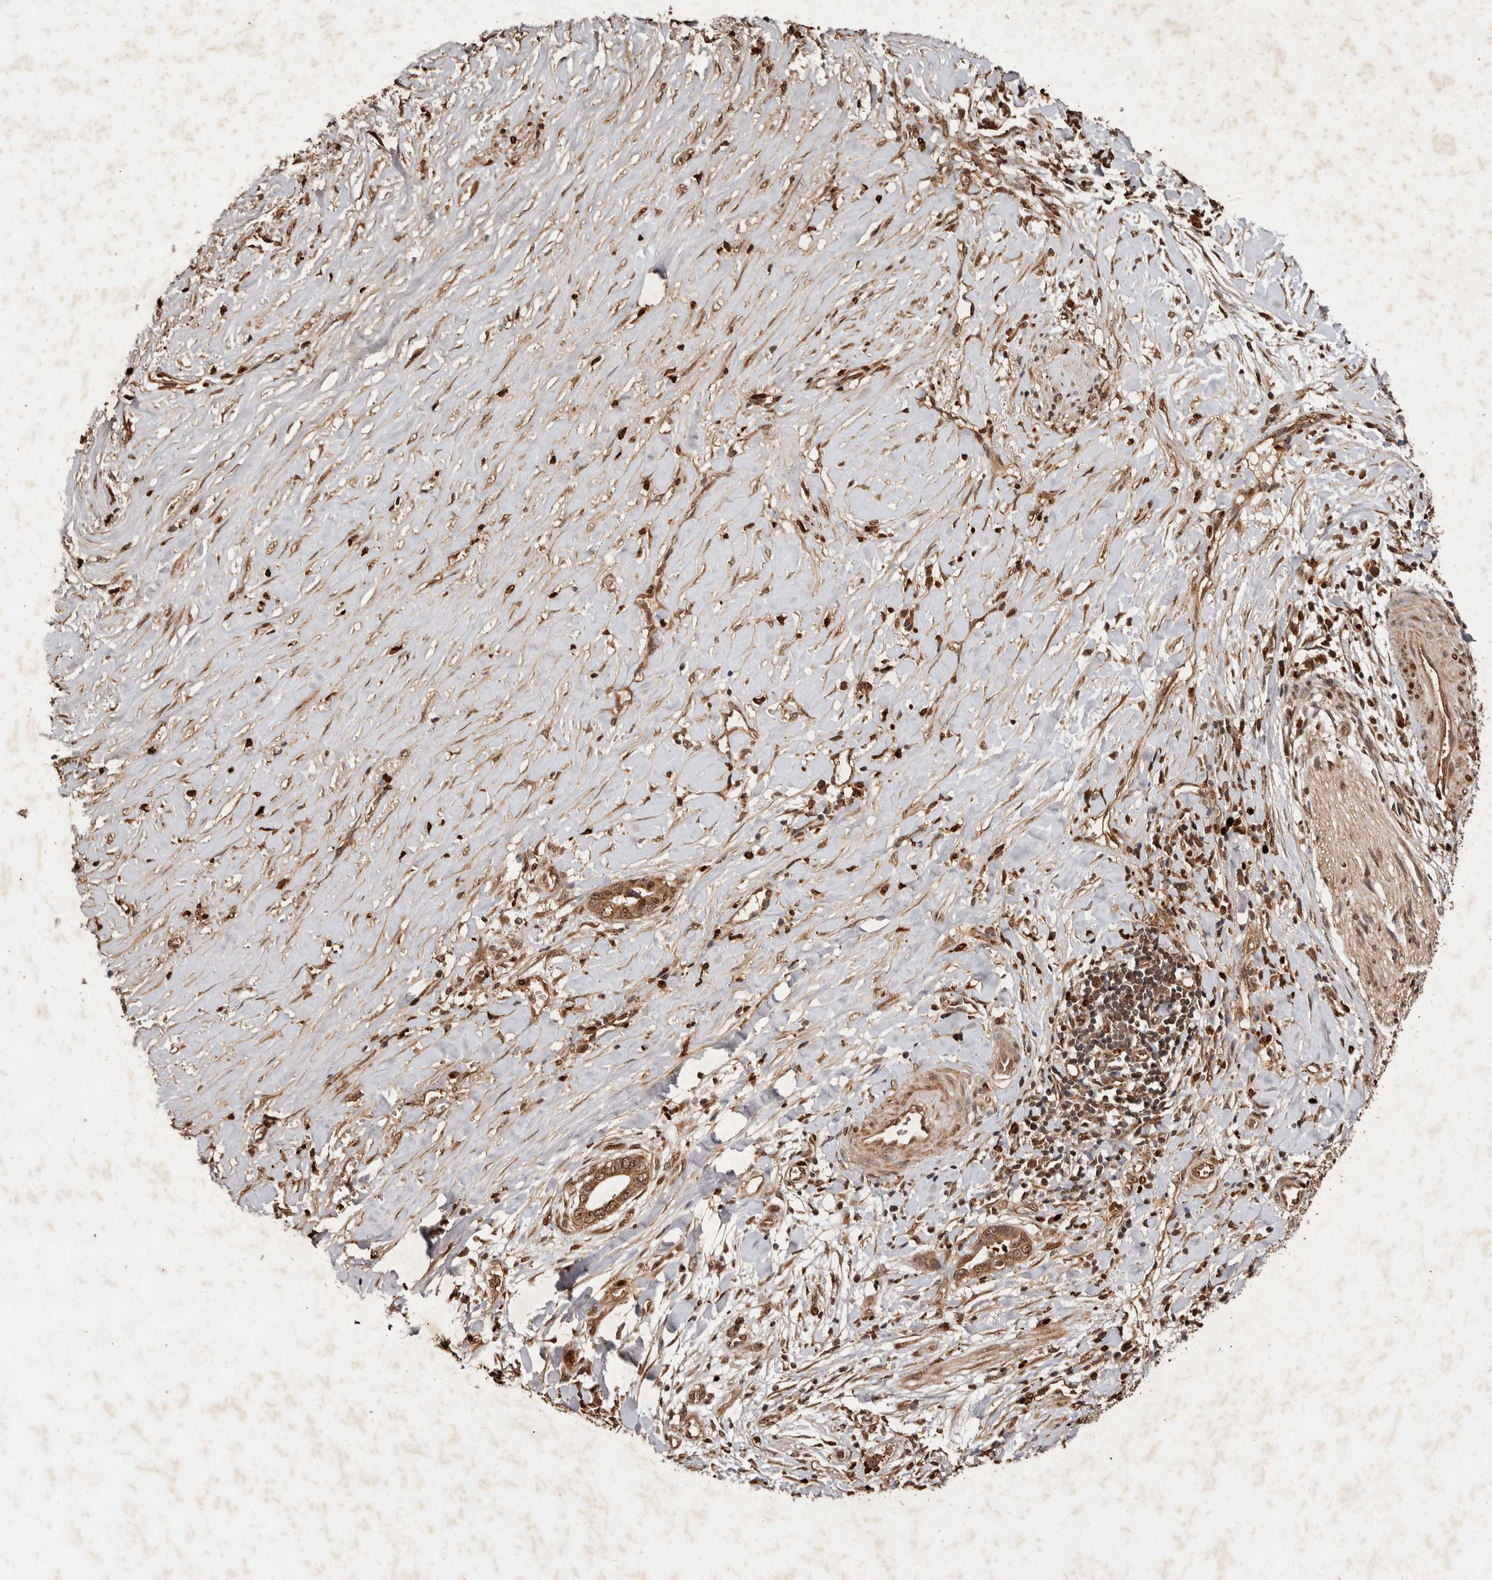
{"staining": {"intensity": "moderate", "quantity": ">75%", "location": "cytoplasmic/membranous,nuclear"}, "tissue": "liver cancer", "cell_type": "Tumor cells", "image_type": "cancer", "snomed": [{"axis": "morphology", "description": "Cholangiocarcinoma"}, {"axis": "topography", "description": "Liver"}], "caption": "An image of liver cholangiocarcinoma stained for a protein exhibits moderate cytoplasmic/membranous and nuclear brown staining in tumor cells.", "gene": "NOTCH1", "patient": {"sex": "female", "age": 79}}